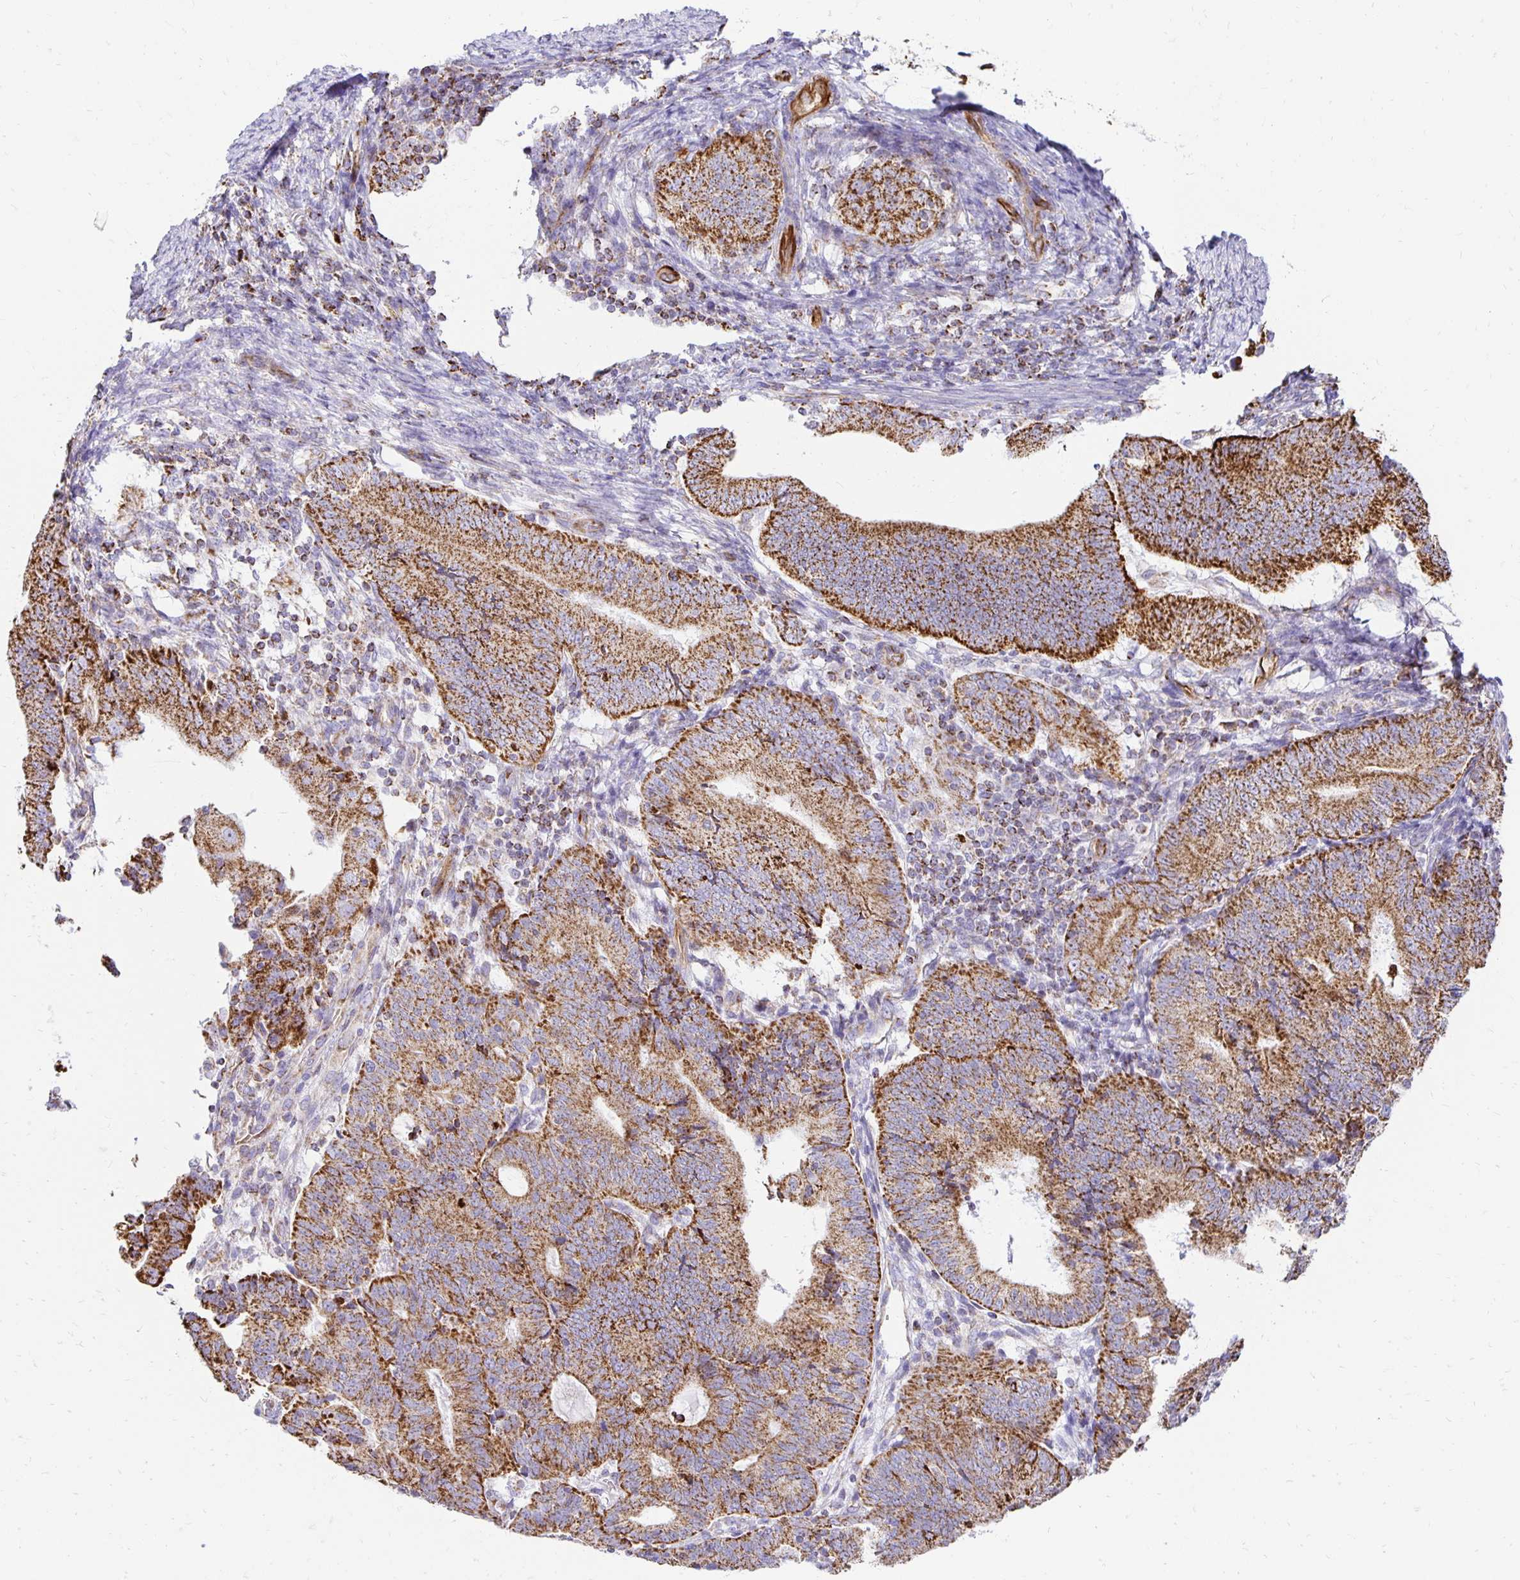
{"staining": {"intensity": "strong", "quantity": ">75%", "location": "cytoplasmic/membranous"}, "tissue": "endometrial cancer", "cell_type": "Tumor cells", "image_type": "cancer", "snomed": [{"axis": "morphology", "description": "Adenocarcinoma, NOS"}, {"axis": "topography", "description": "Endometrium"}], "caption": "Endometrial adenocarcinoma stained with a brown dye shows strong cytoplasmic/membranous positive expression in approximately >75% of tumor cells.", "gene": "PLAAT2", "patient": {"sex": "female", "age": 70}}